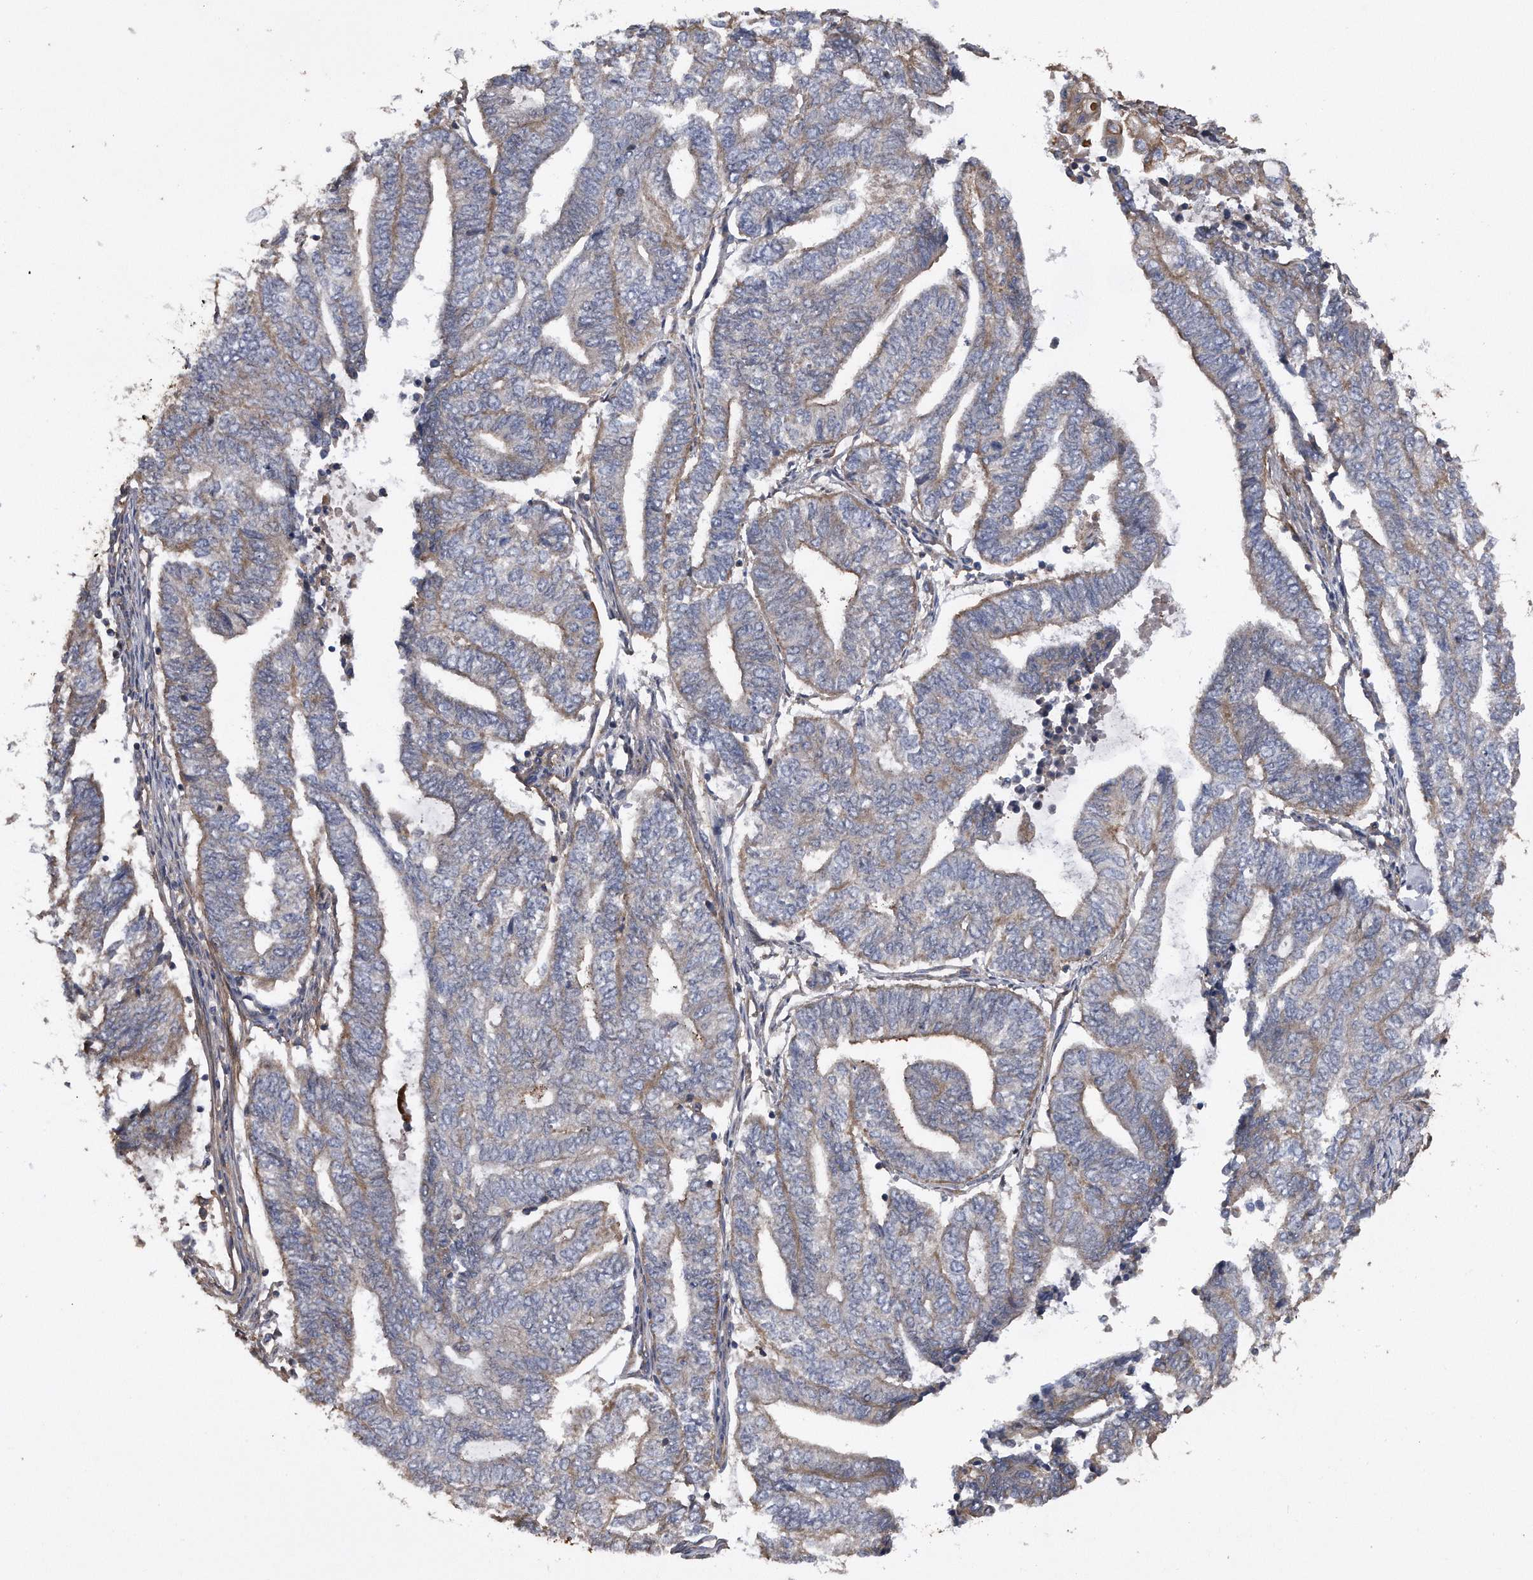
{"staining": {"intensity": "weak", "quantity": "25%-75%", "location": "cytoplasmic/membranous"}, "tissue": "endometrial cancer", "cell_type": "Tumor cells", "image_type": "cancer", "snomed": [{"axis": "morphology", "description": "Adenocarcinoma, NOS"}, {"axis": "topography", "description": "Uterus"}, {"axis": "topography", "description": "Endometrium"}], "caption": "A low amount of weak cytoplasmic/membranous expression is seen in about 25%-75% of tumor cells in endometrial cancer (adenocarcinoma) tissue.", "gene": "KCND3", "patient": {"sex": "female", "age": 70}}